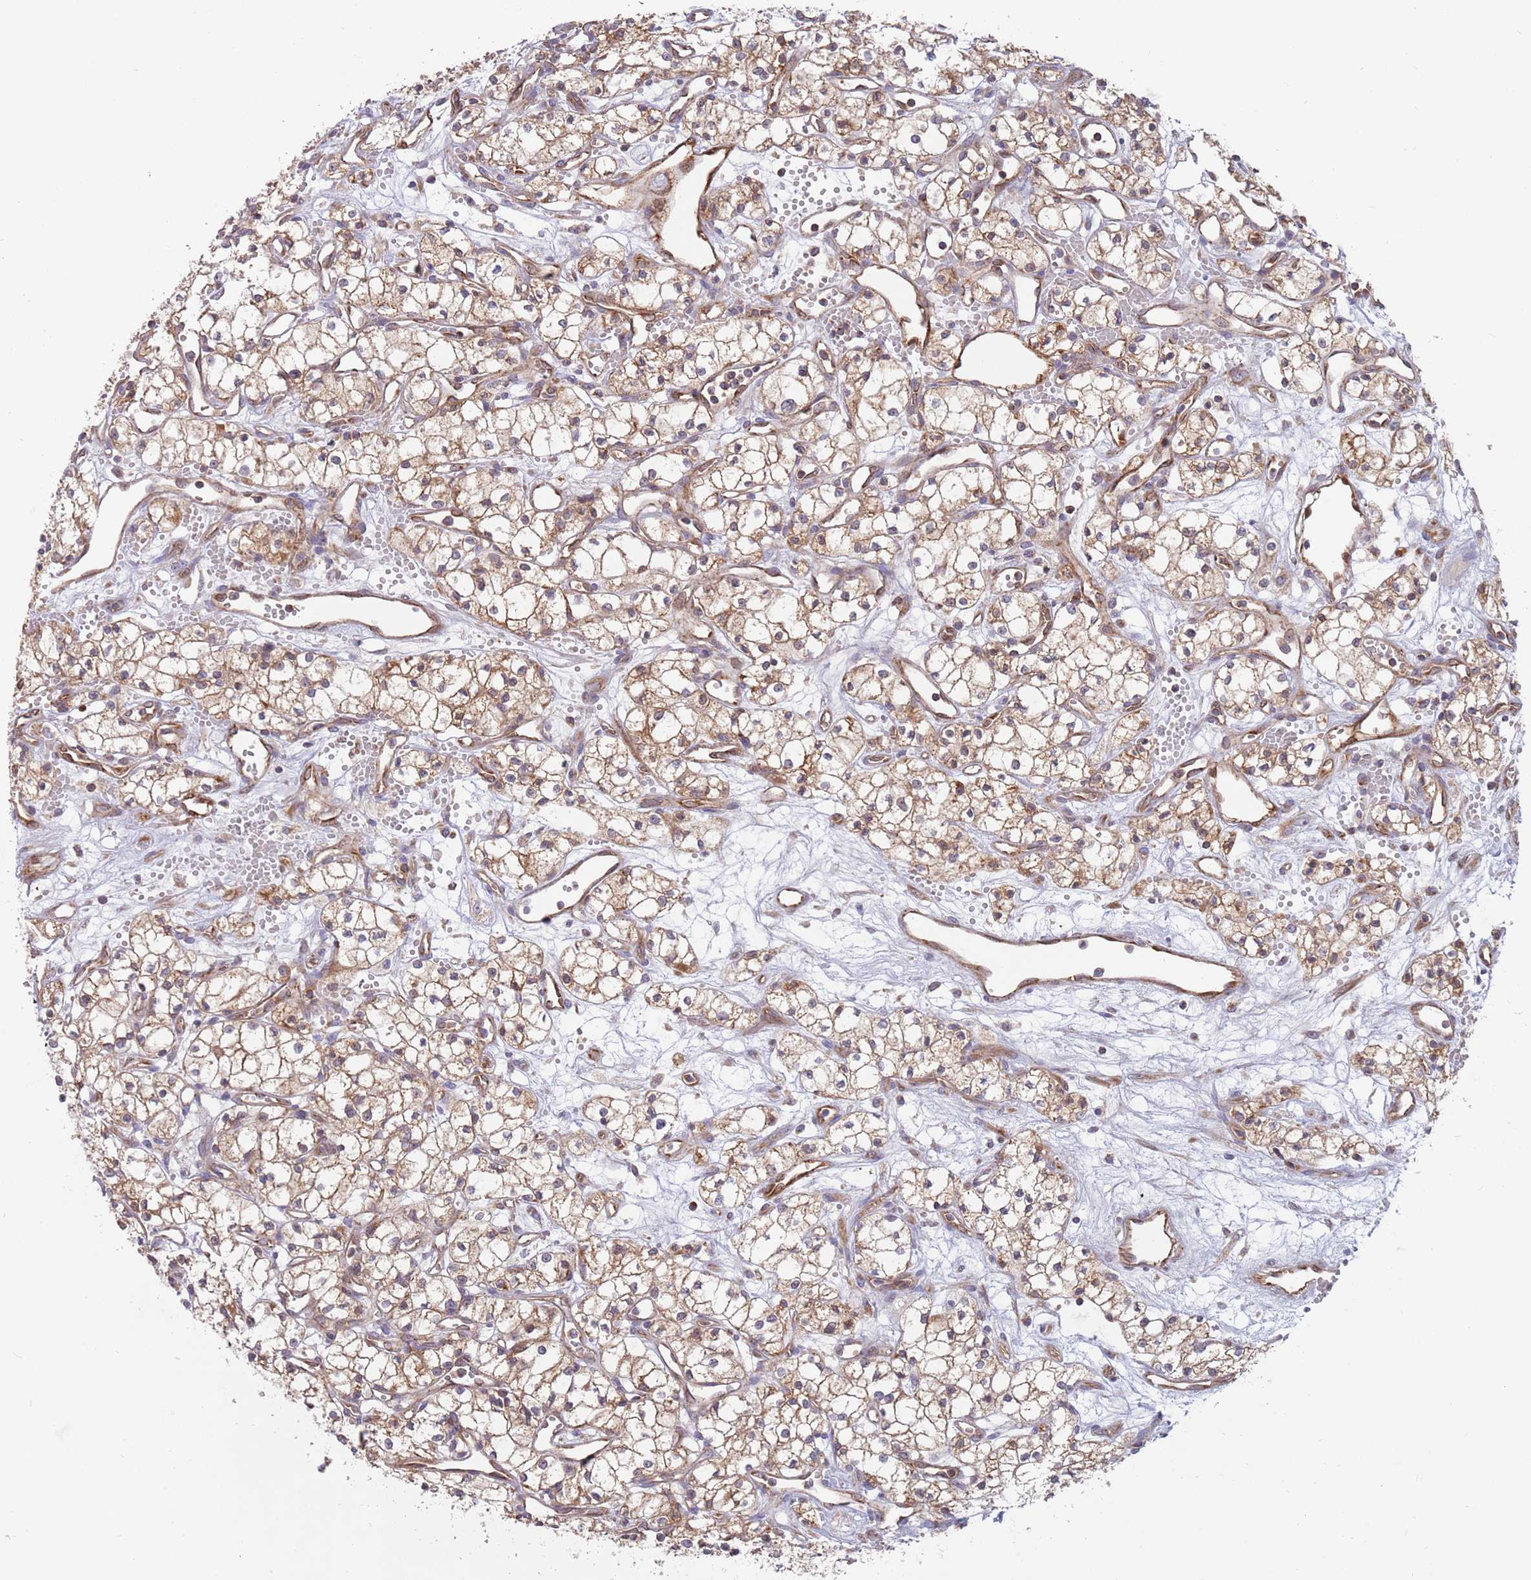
{"staining": {"intensity": "moderate", "quantity": ">75%", "location": "cytoplasmic/membranous"}, "tissue": "renal cancer", "cell_type": "Tumor cells", "image_type": "cancer", "snomed": [{"axis": "morphology", "description": "Adenocarcinoma, NOS"}, {"axis": "topography", "description": "Kidney"}], "caption": "DAB (3,3'-diaminobenzidine) immunohistochemical staining of renal adenocarcinoma exhibits moderate cytoplasmic/membranous protein positivity in about >75% of tumor cells.", "gene": "GUK1", "patient": {"sex": "male", "age": 59}}